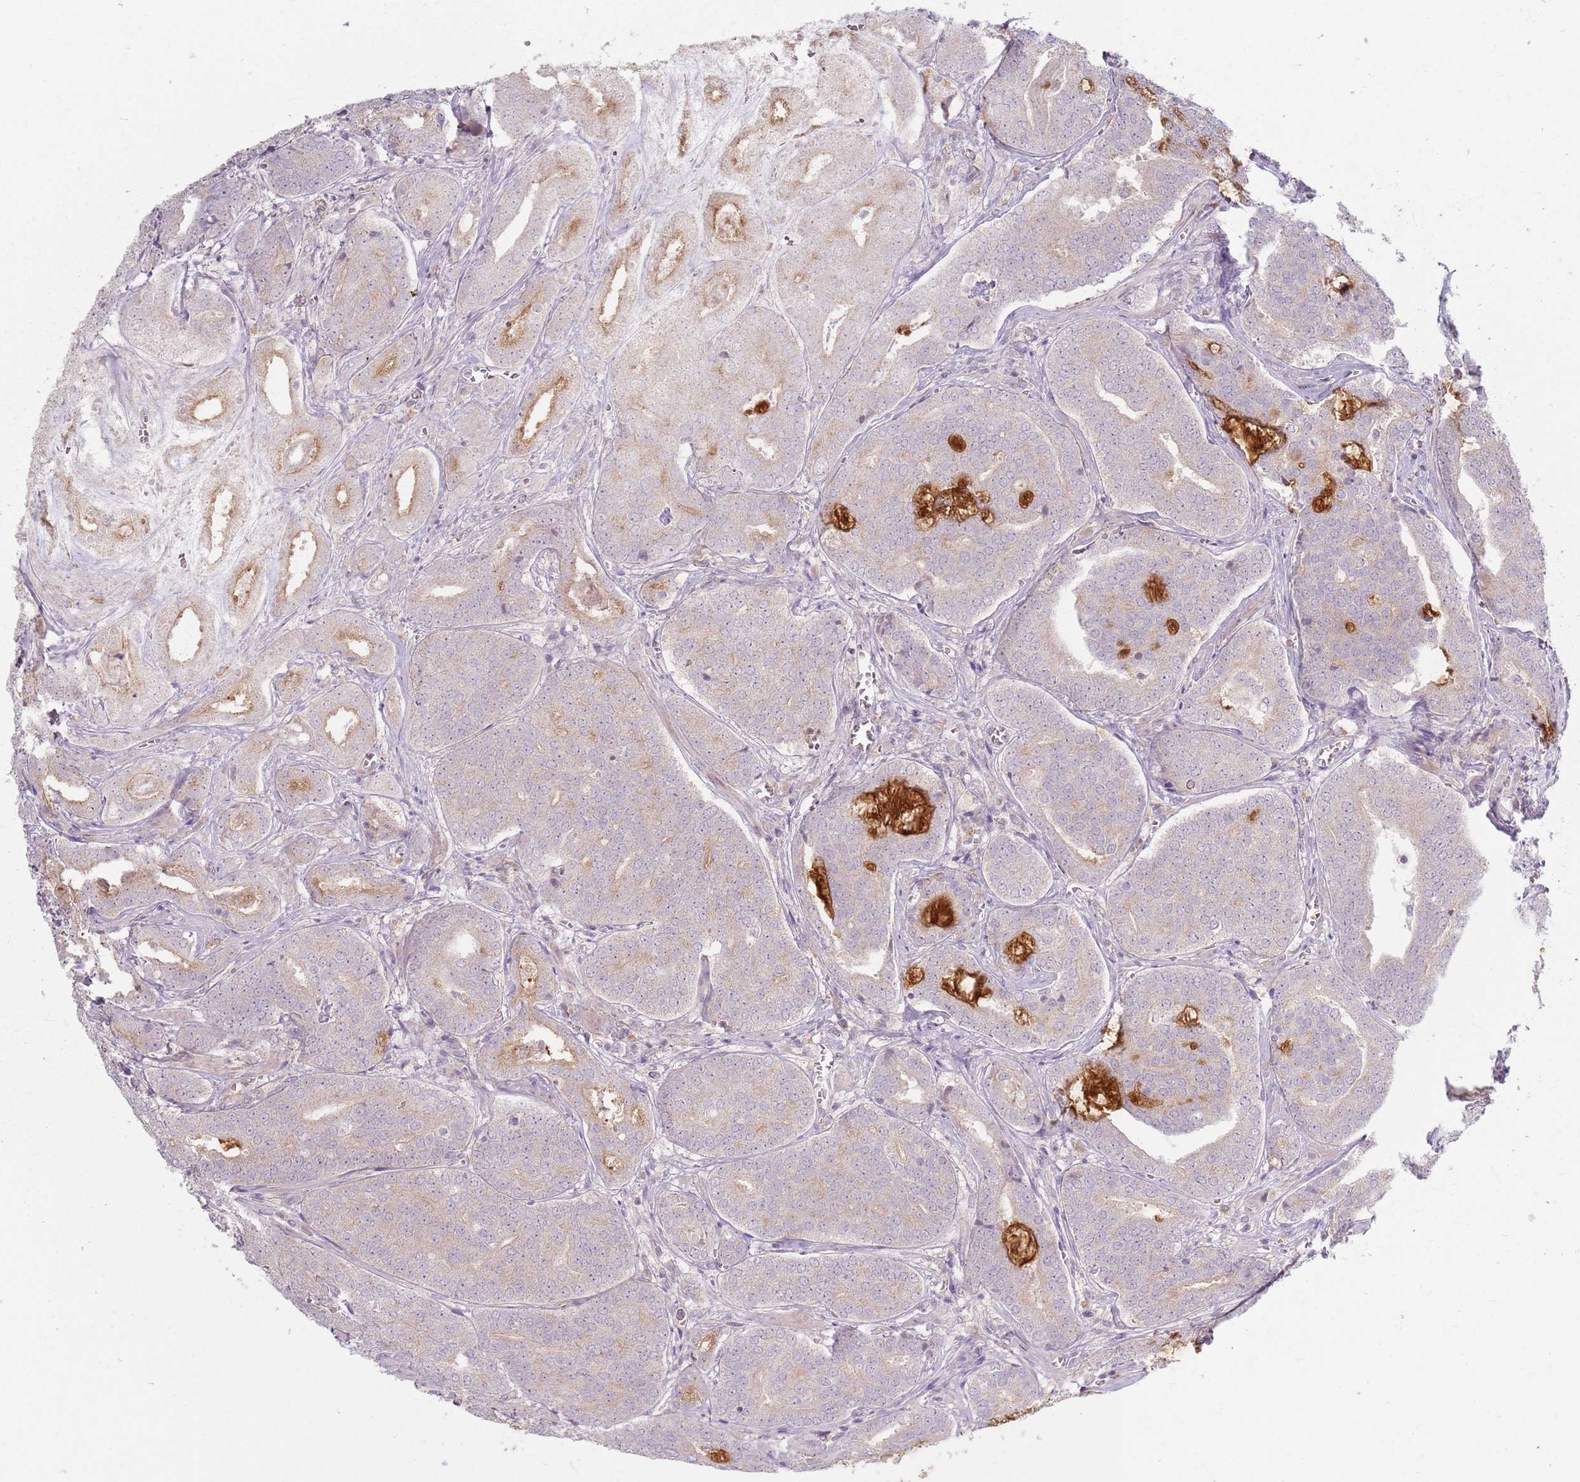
{"staining": {"intensity": "weak", "quantity": "<25%", "location": "cytoplasmic/membranous"}, "tissue": "prostate cancer", "cell_type": "Tumor cells", "image_type": "cancer", "snomed": [{"axis": "morphology", "description": "Adenocarcinoma, High grade"}, {"axis": "topography", "description": "Prostate"}], "caption": "This is a image of IHC staining of adenocarcinoma (high-grade) (prostate), which shows no expression in tumor cells.", "gene": "ZDHHC2", "patient": {"sex": "male", "age": 55}}